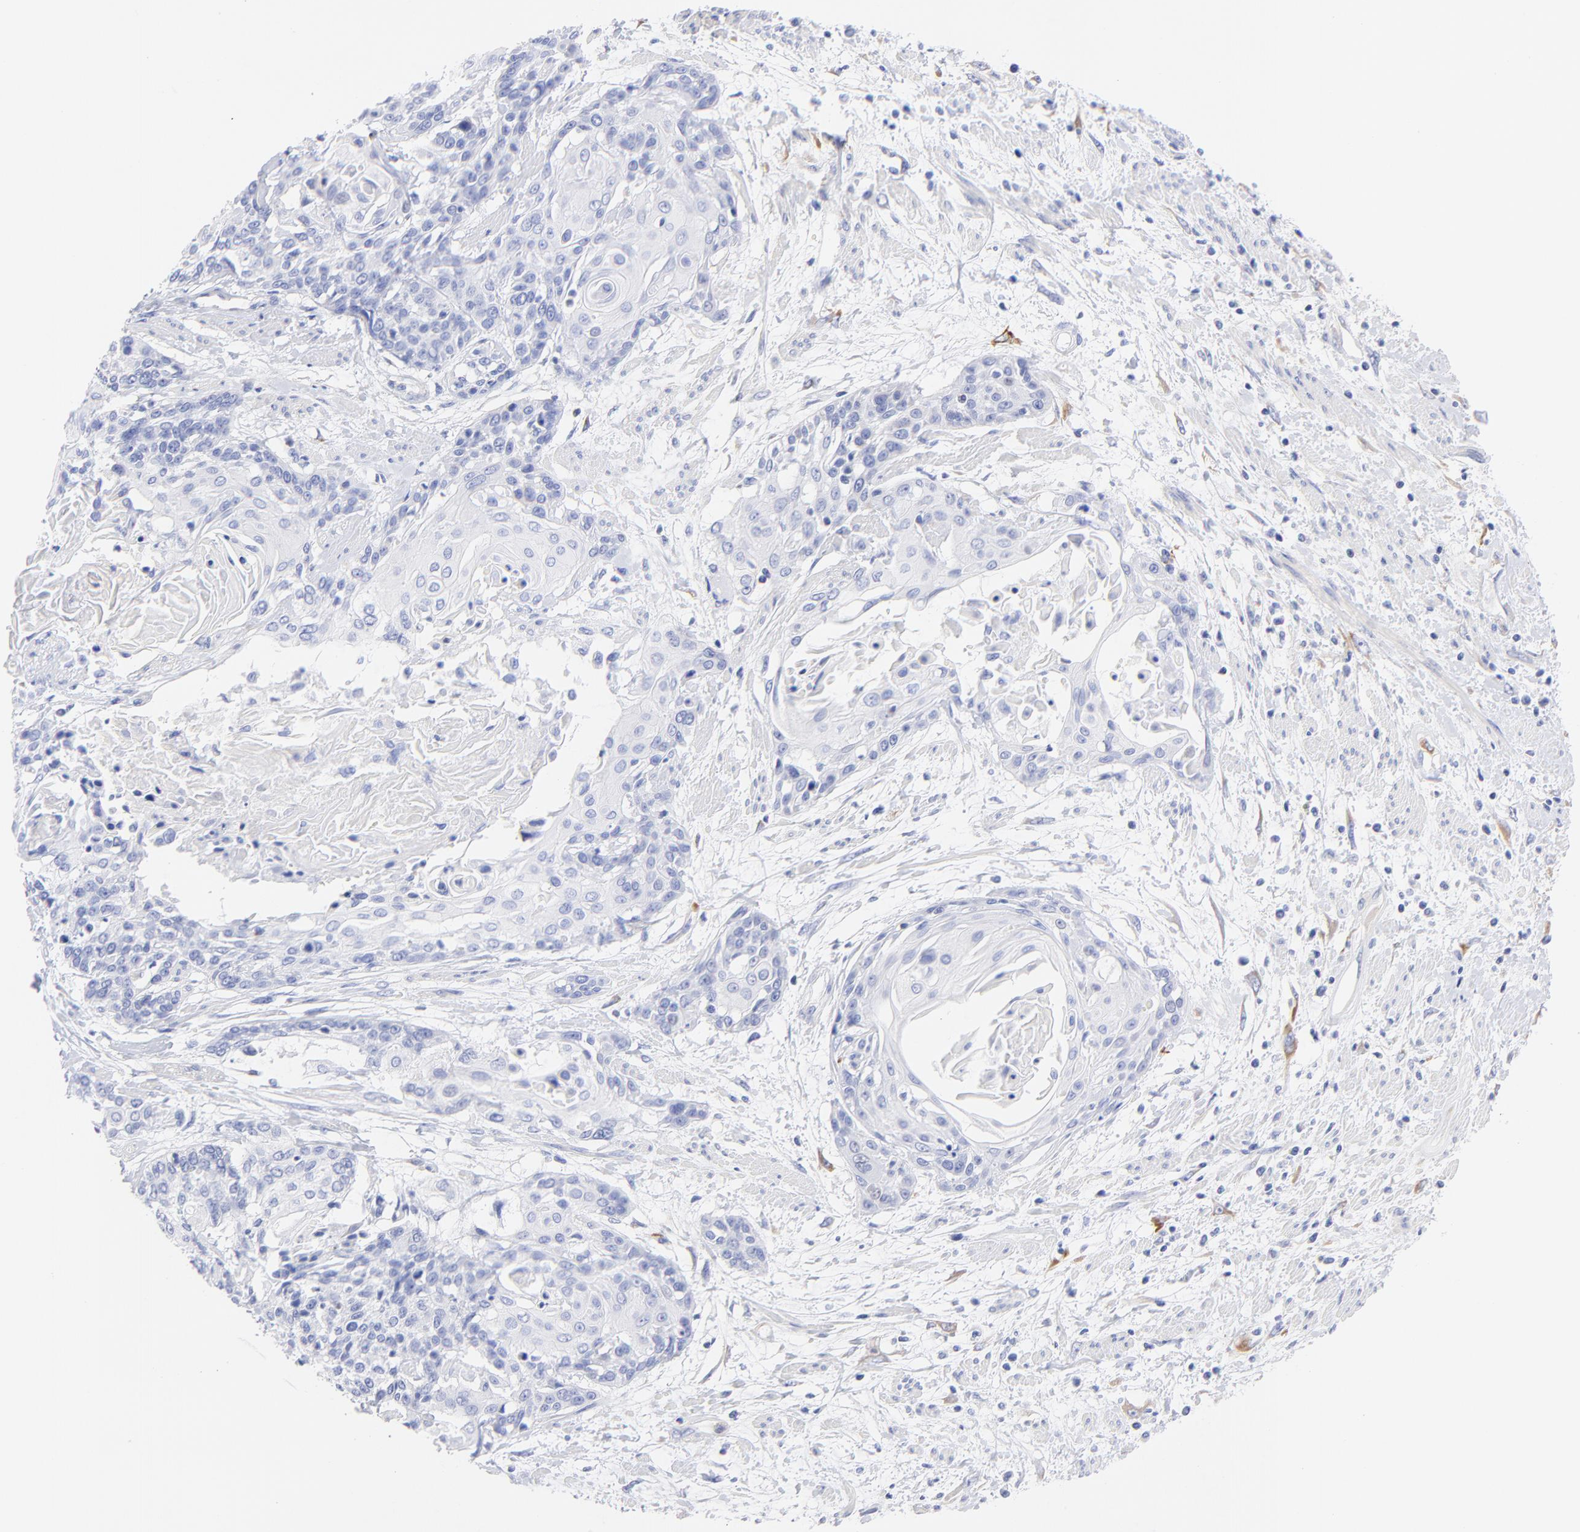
{"staining": {"intensity": "negative", "quantity": "none", "location": "none"}, "tissue": "cervical cancer", "cell_type": "Tumor cells", "image_type": "cancer", "snomed": [{"axis": "morphology", "description": "Squamous cell carcinoma, NOS"}, {"axis": "topography", "description": "Cervix"}], "caption": "The micrograph exhibits no staining of tumor cells in cervical cancer.", "gene": "C1QTNF6", "patient": {"sex": "female", "age": 57}}